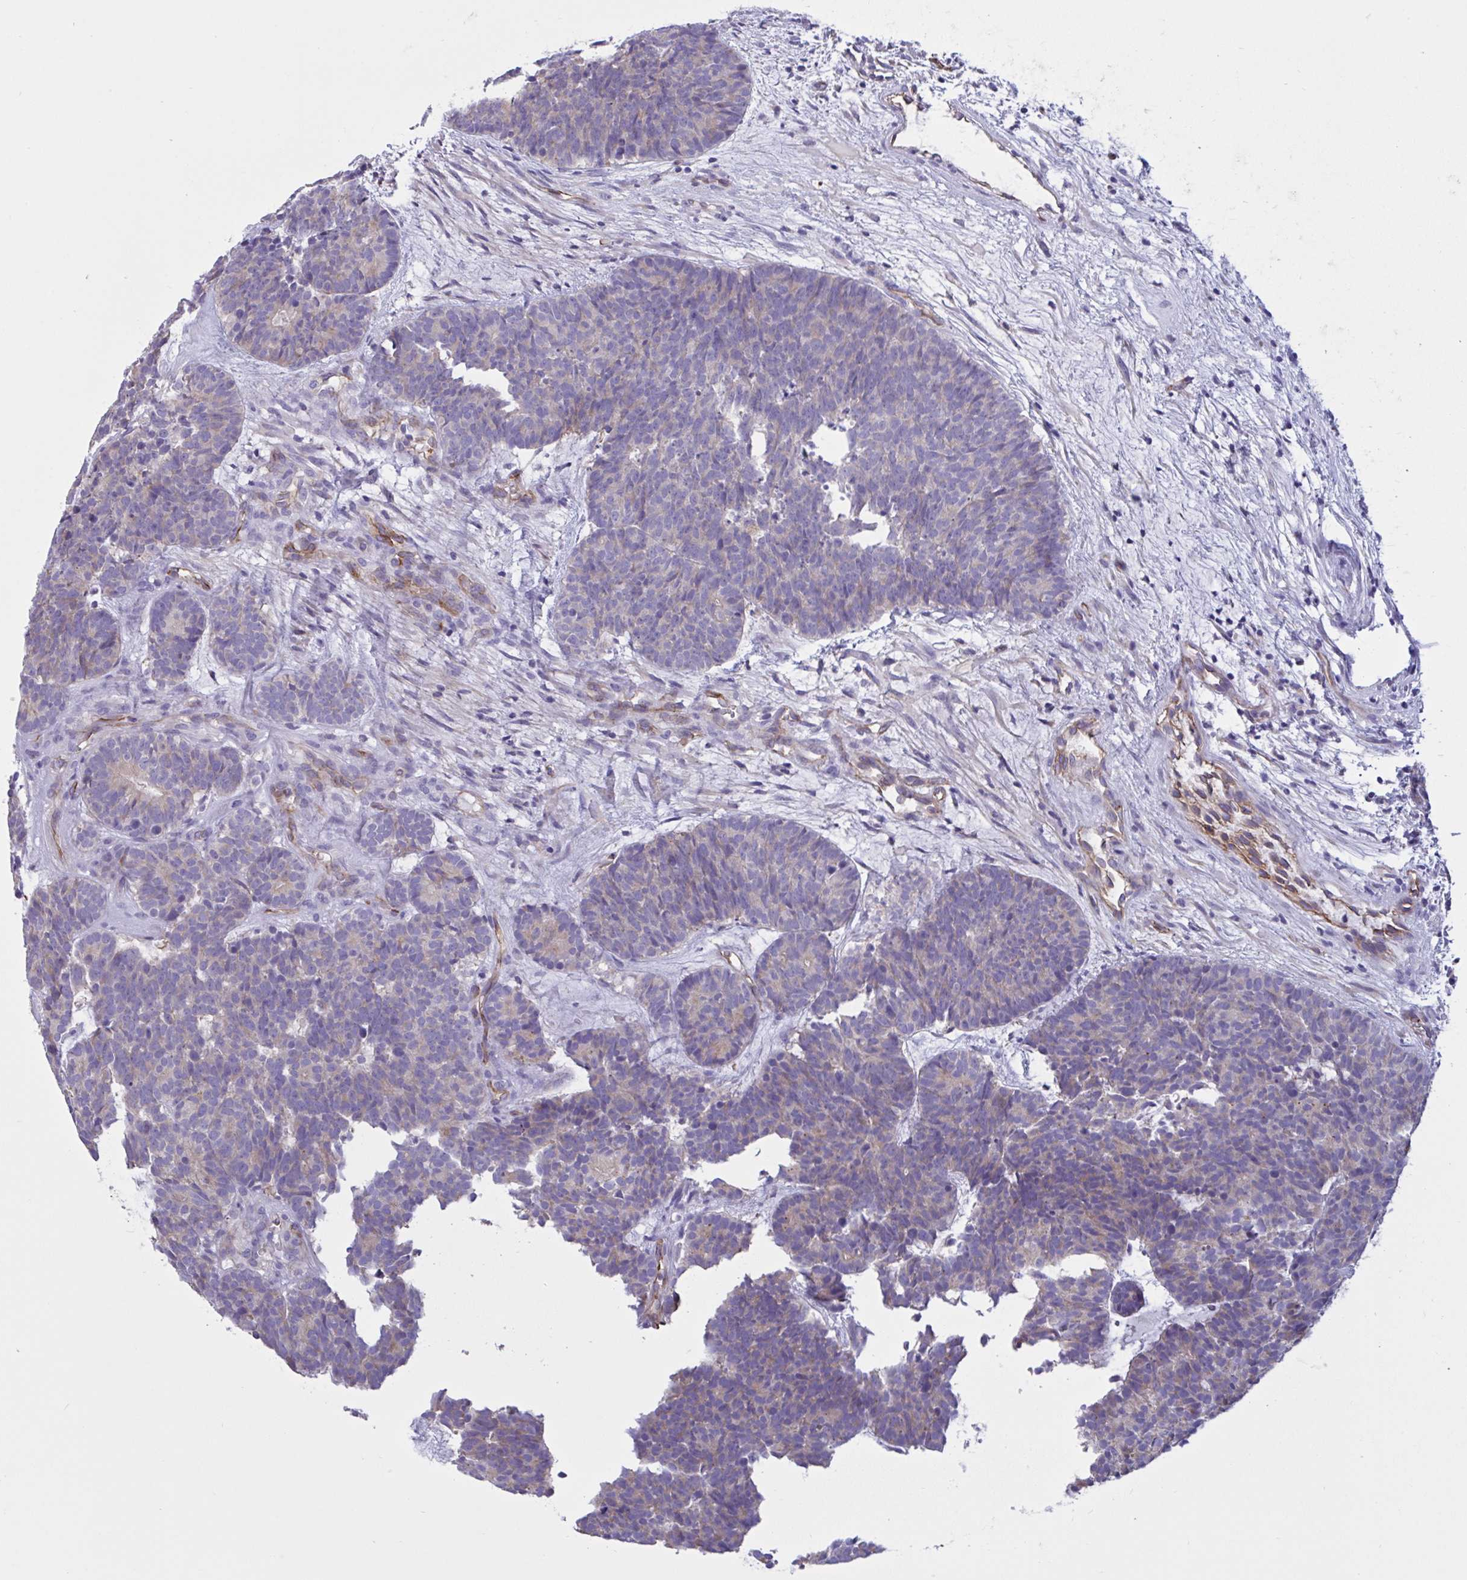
{"staining": {"intensity": "weak", "quantity": "<25%", "location": "cytoplasmic/membranous"}, "tissue": "head and neck cancer", "cell_type": "Tumor cells", "image_type": "cancer", "snomed": [{"axis": "morphology", "description": "Adenocarcinoma, NOS"}, {"axis": "topography", "description": "Head-Neck"}], "caption": "High magnification brightfield microscopy of adenocarcinoma (head and neck) stained with DAB (brown) and counterstained with hematoxylin (blue): tumor cells show no significant positivity.", "gene": "RPL22L1", "patient": {"sex": "female", "age": 81}}